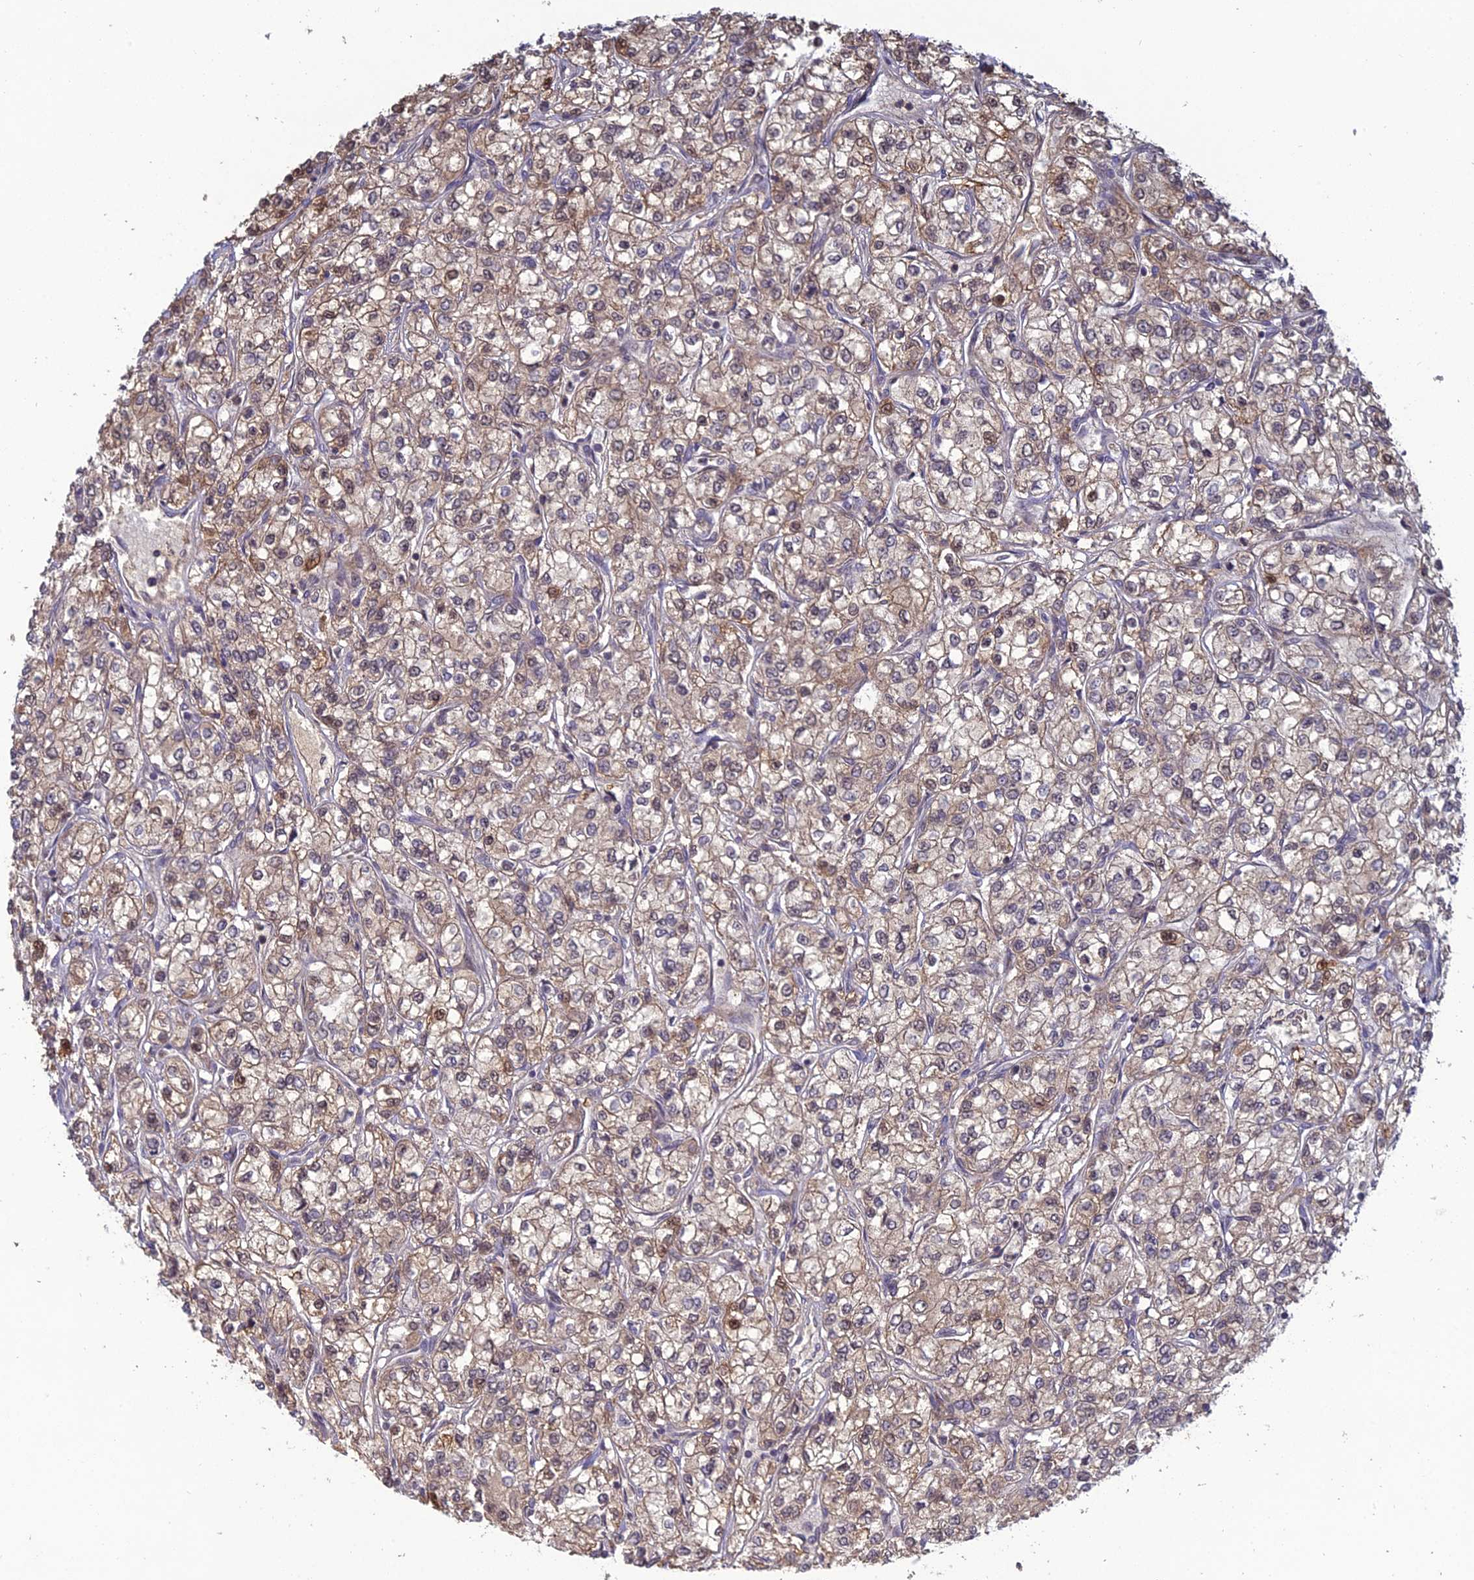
{"staining": {"intensity": "weak", "quantity": "25%-75%", "location": "cytoplasmic/membranous"}, "tissue": "renal cancer", "cell_type": "Tumor cells", "image_type": "cancer", "snomed": [{"axis": "morphology", "description": "Adenocarcinoma, NOS"}, {"axis": "topography", "description": "Kidney"}], "caption": "Renal cancer (adenocarcinoma) stained with a protein marker demonstrates weak staining in tumor cells.", "gene": "TMEM208", "patient": {"sex": "male", "age": 80}}